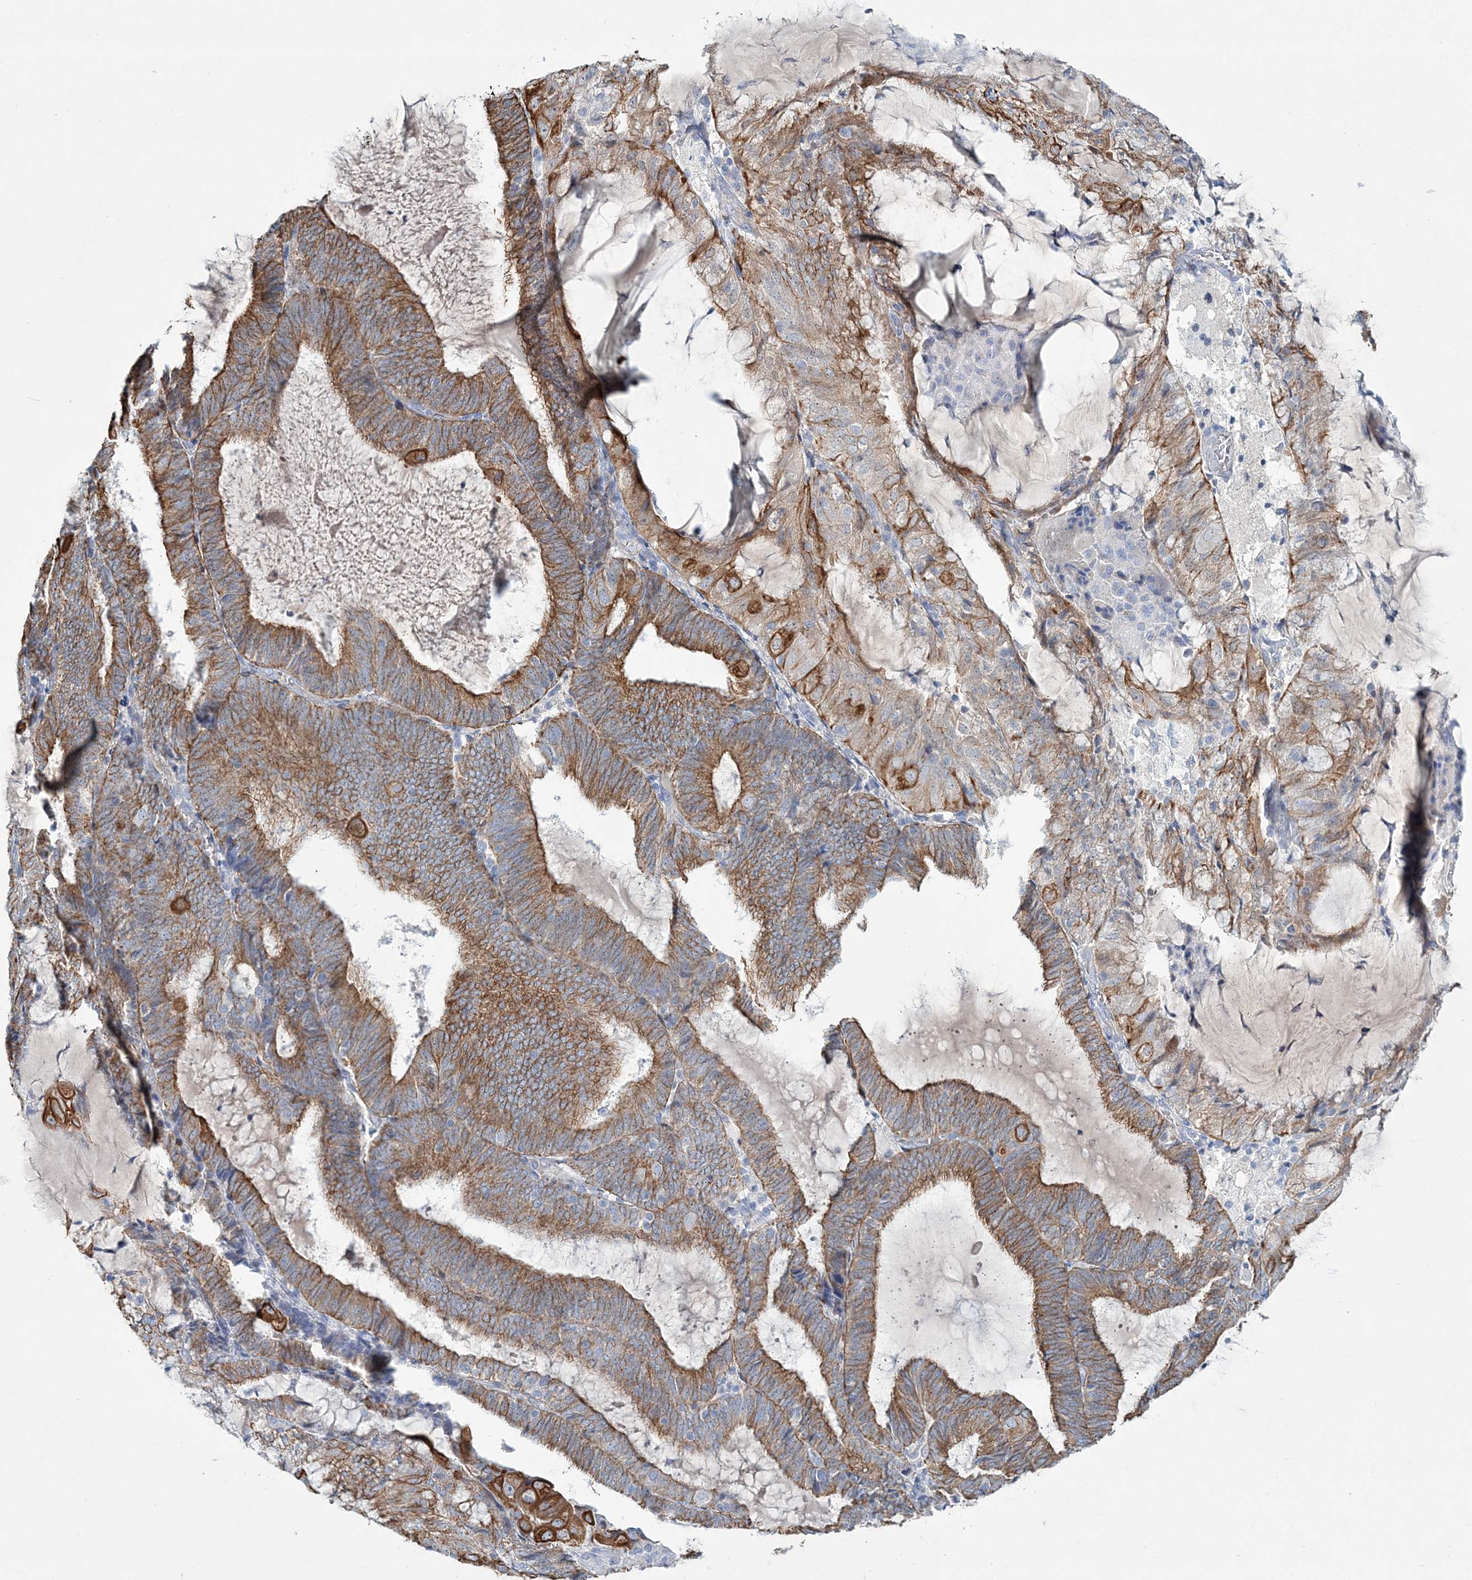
{"staining": {"intensity": "moderate", "quantity": ">75%", "location": "cytoplasmic/membranous"}, "tissue": "endometrial cancer", "cell_type": "Tumor cells", "image_type": "cancer", "snomed": [{"axis": "morphology", "description": "Adenocarcinoma, NOS"}, {"axis": "topography", "description": "Endometrium"}], "caption": "Protein expression analysis of human endometrial adenocarcinoma reveals moderate cytoplasmic/membranous staining in approximately >75% of tumor cells.", "gene": "ADGRL1", "patient": {"sex": "female", "age": 81}}